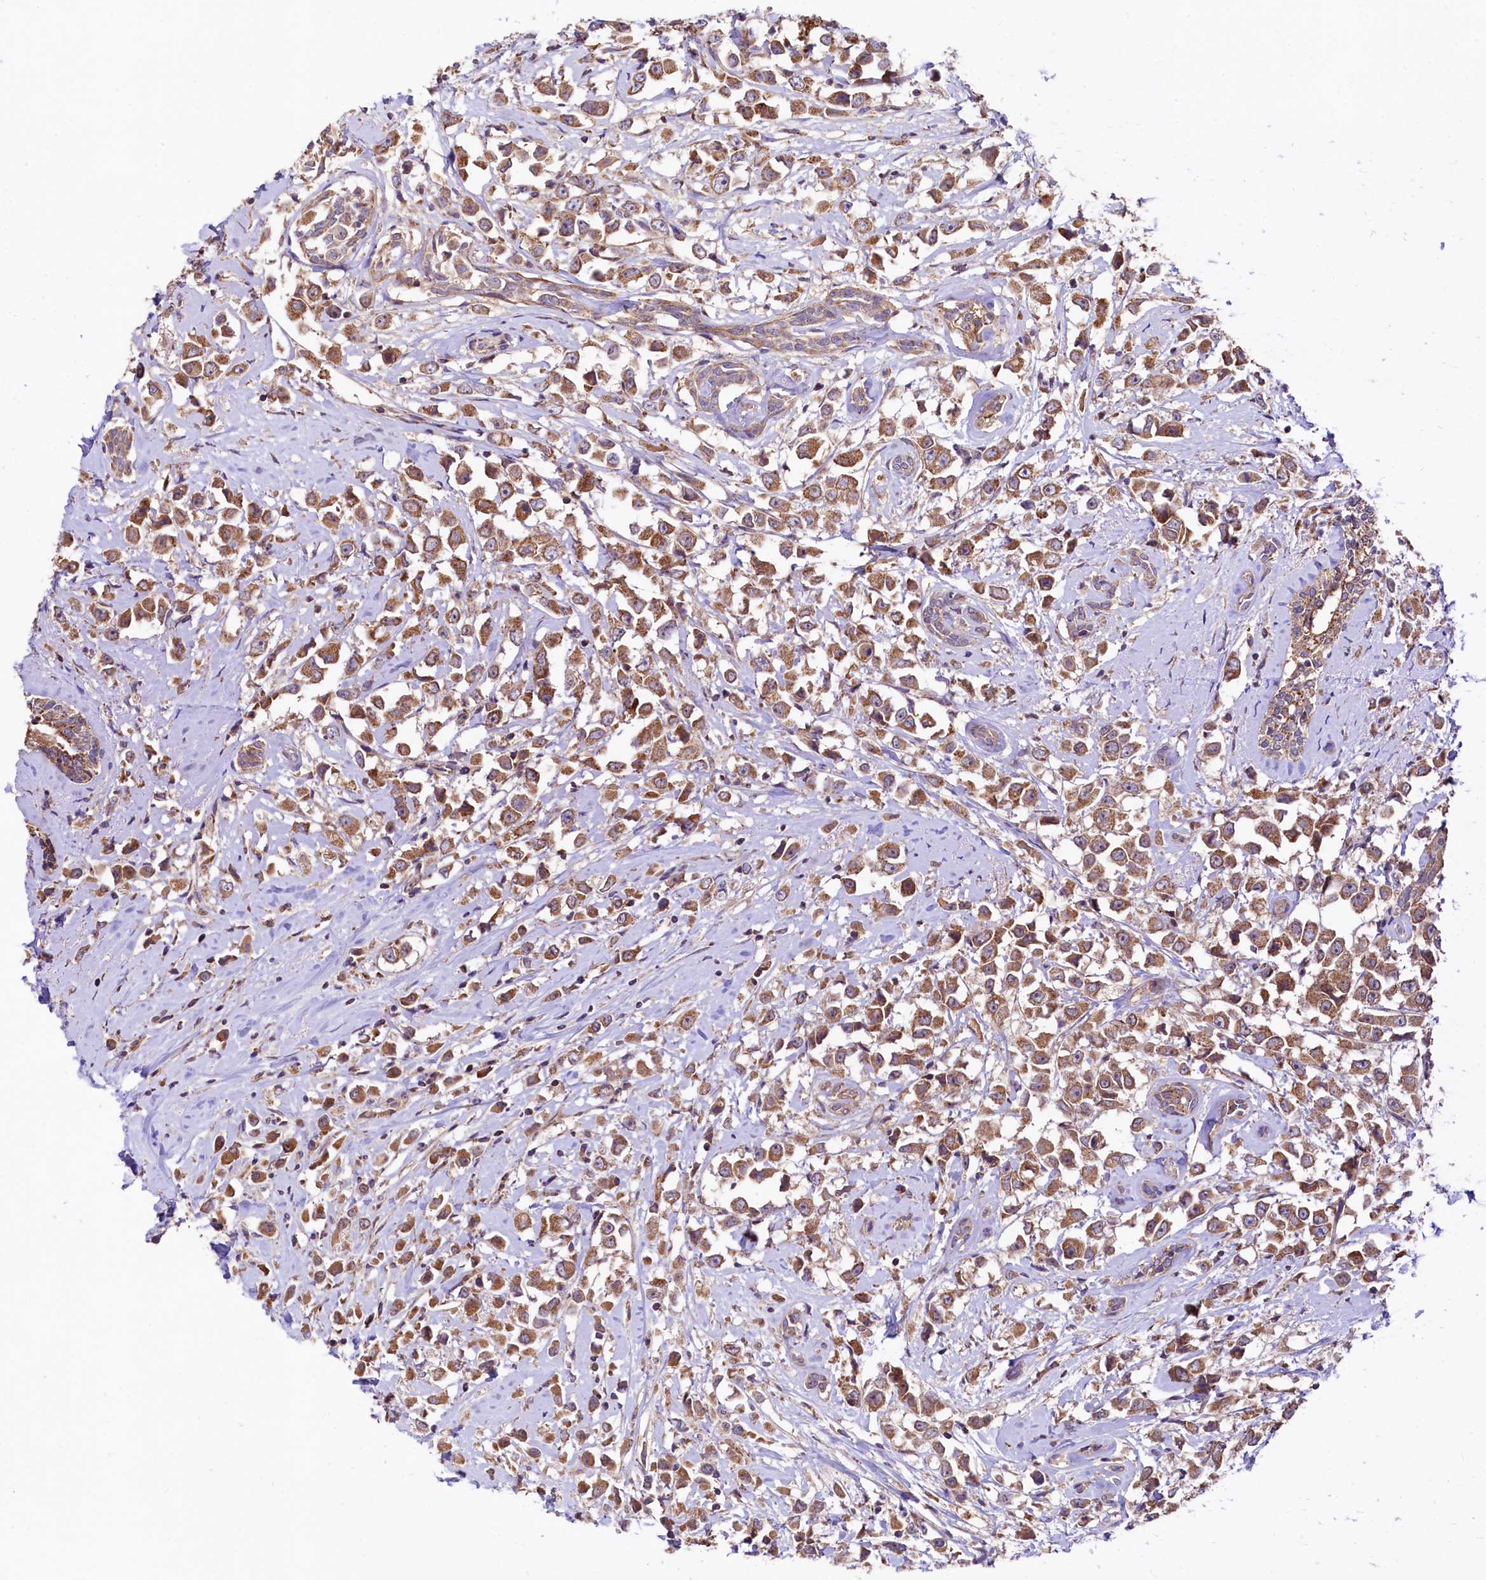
{"staining": {"intensity": "moderate", "quantity": ">75%", "location": "cytoplasmic/membranous"}, "tissue": "breast cancer", "cell_type": "Tumor cells", "image_type": "cancer", "snomed": [{"axis": "morphology", "description": "Duct carcinoma"}, {"axis": "topography", "description": "Breast"}], "caption": "This image displays immunohistochemistry staining of invasive ductal carcinoma (breast), with medium moderate cytoplasmic/membranous positivity in about >75% of tumor cells.", "gene": "CIAO3", "patient": {"sex": "female", "age": 87}}